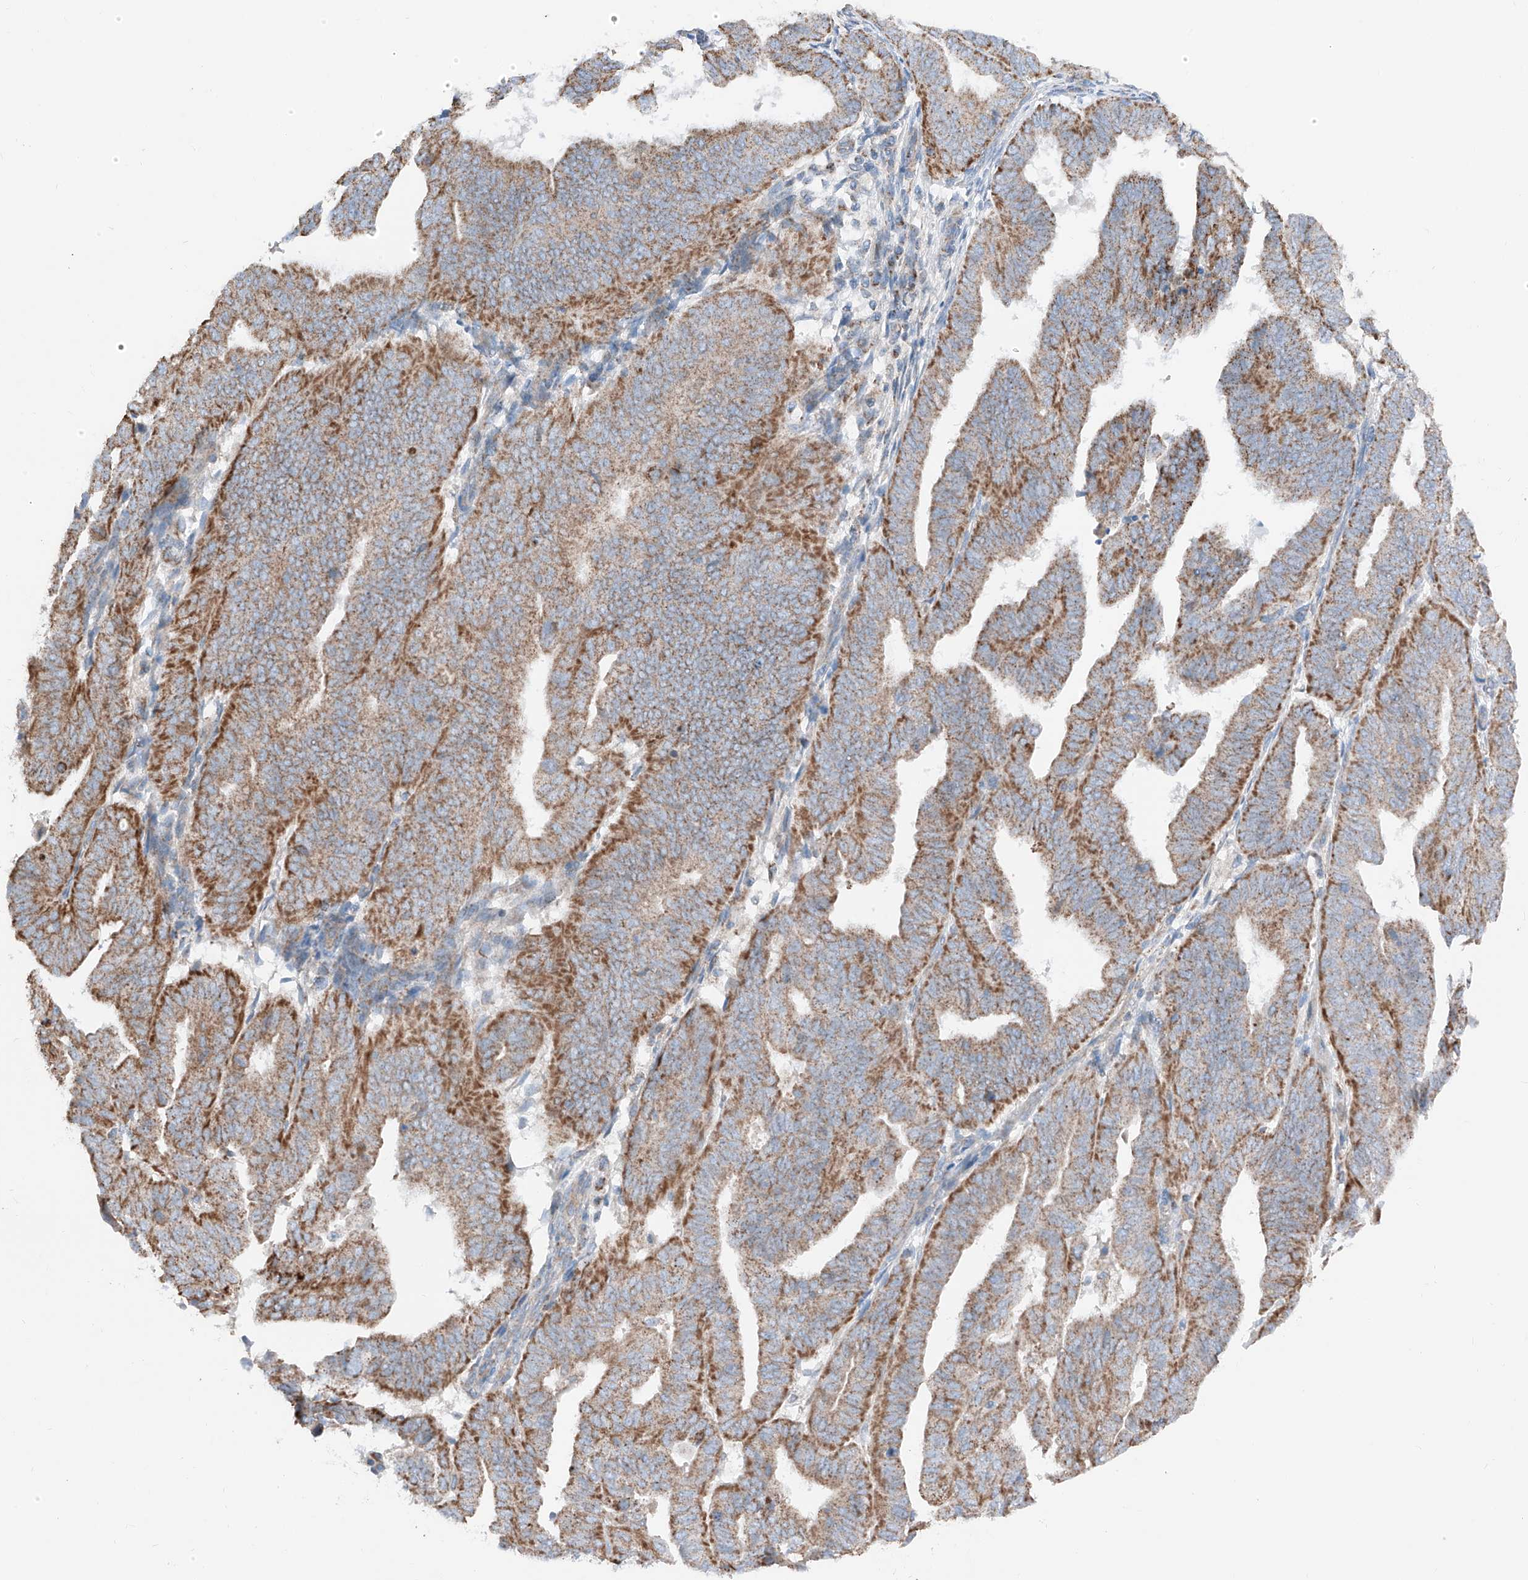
{"staining": {"intensity": "moderate", "quantity": ">75%", "location": "cytoplasmic/membranous"}, "tissue": "endometrial cancer", "cell_type": "Tumor cells", "image_type": "cancer", "snomed": [{"axis": "morphology", "description": "Adenocarcinoma, NOS"}, {"axis": "topography", "description": "Uterus"}], "caption": "Adenocarcinoma (endometrial) stained with IHC shows moderate cytoplasmic/membranous expression in about >75% of tumor cells. (IHC, brightfield microscopy, high magnification).", "gene": "MRAP", "patient": {"sex": "female", "age": 77}}